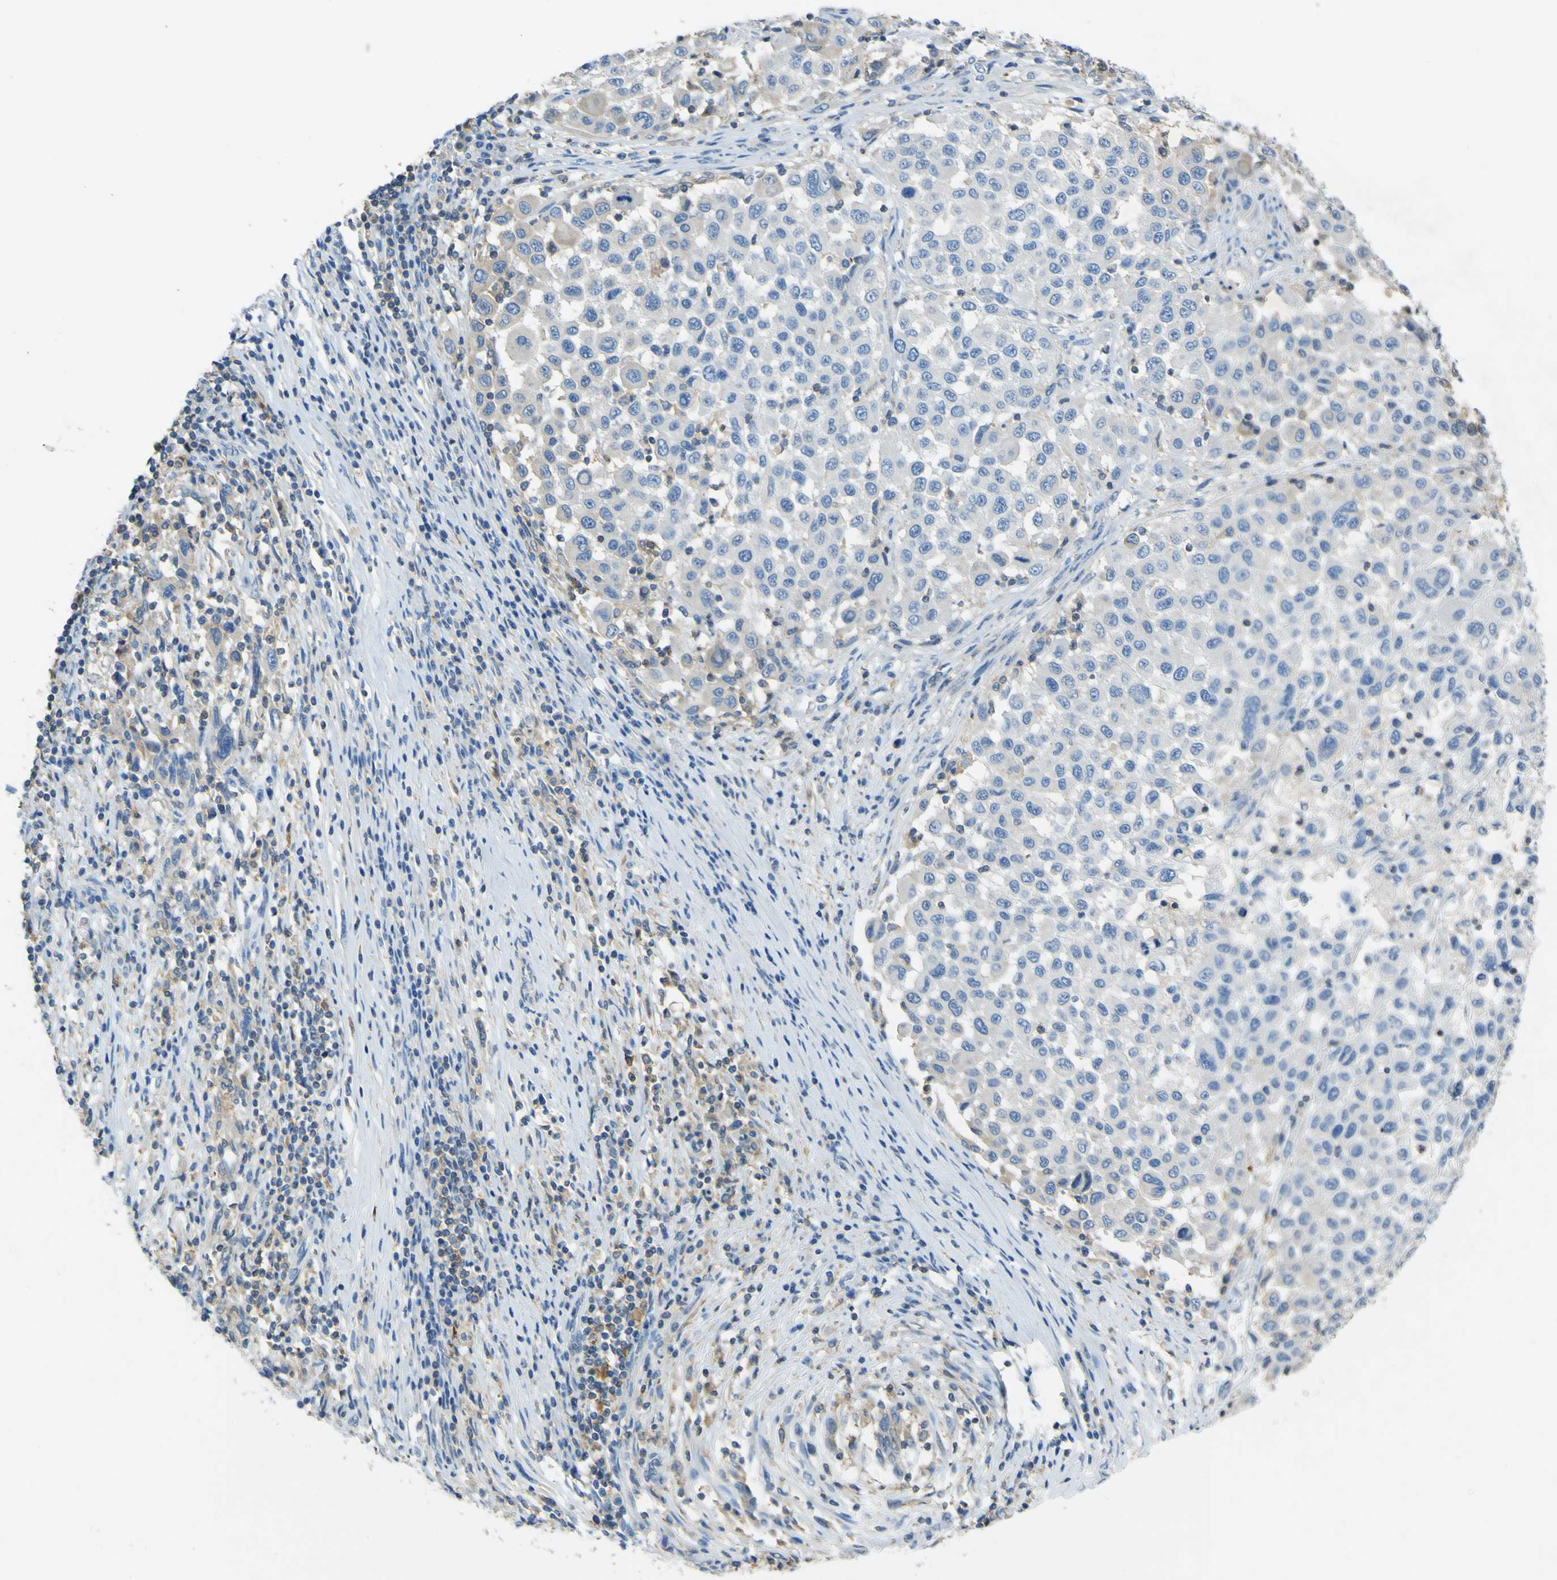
{"staining": {"intensity": "weak", "quantity": "25%-75%", "location": "cytoplasmic/membranous"}, "tissue": "melanoma", "cell_type": "Tumor cells", "image_type": "cancer", "snomed": [{"axis": "morphology", "description": "Malignant melanoma, Metastatic site"}, {"axis": "topography", "description": "Lymph node"}], "caption": "Human melanoma stained for a protein (brown) displays weak cytoplasmic/membranous positive staining in approximately 25%-75% of tumor cells.", "gene": "OGN", "patient": {"sex": "male", "age": 61}}